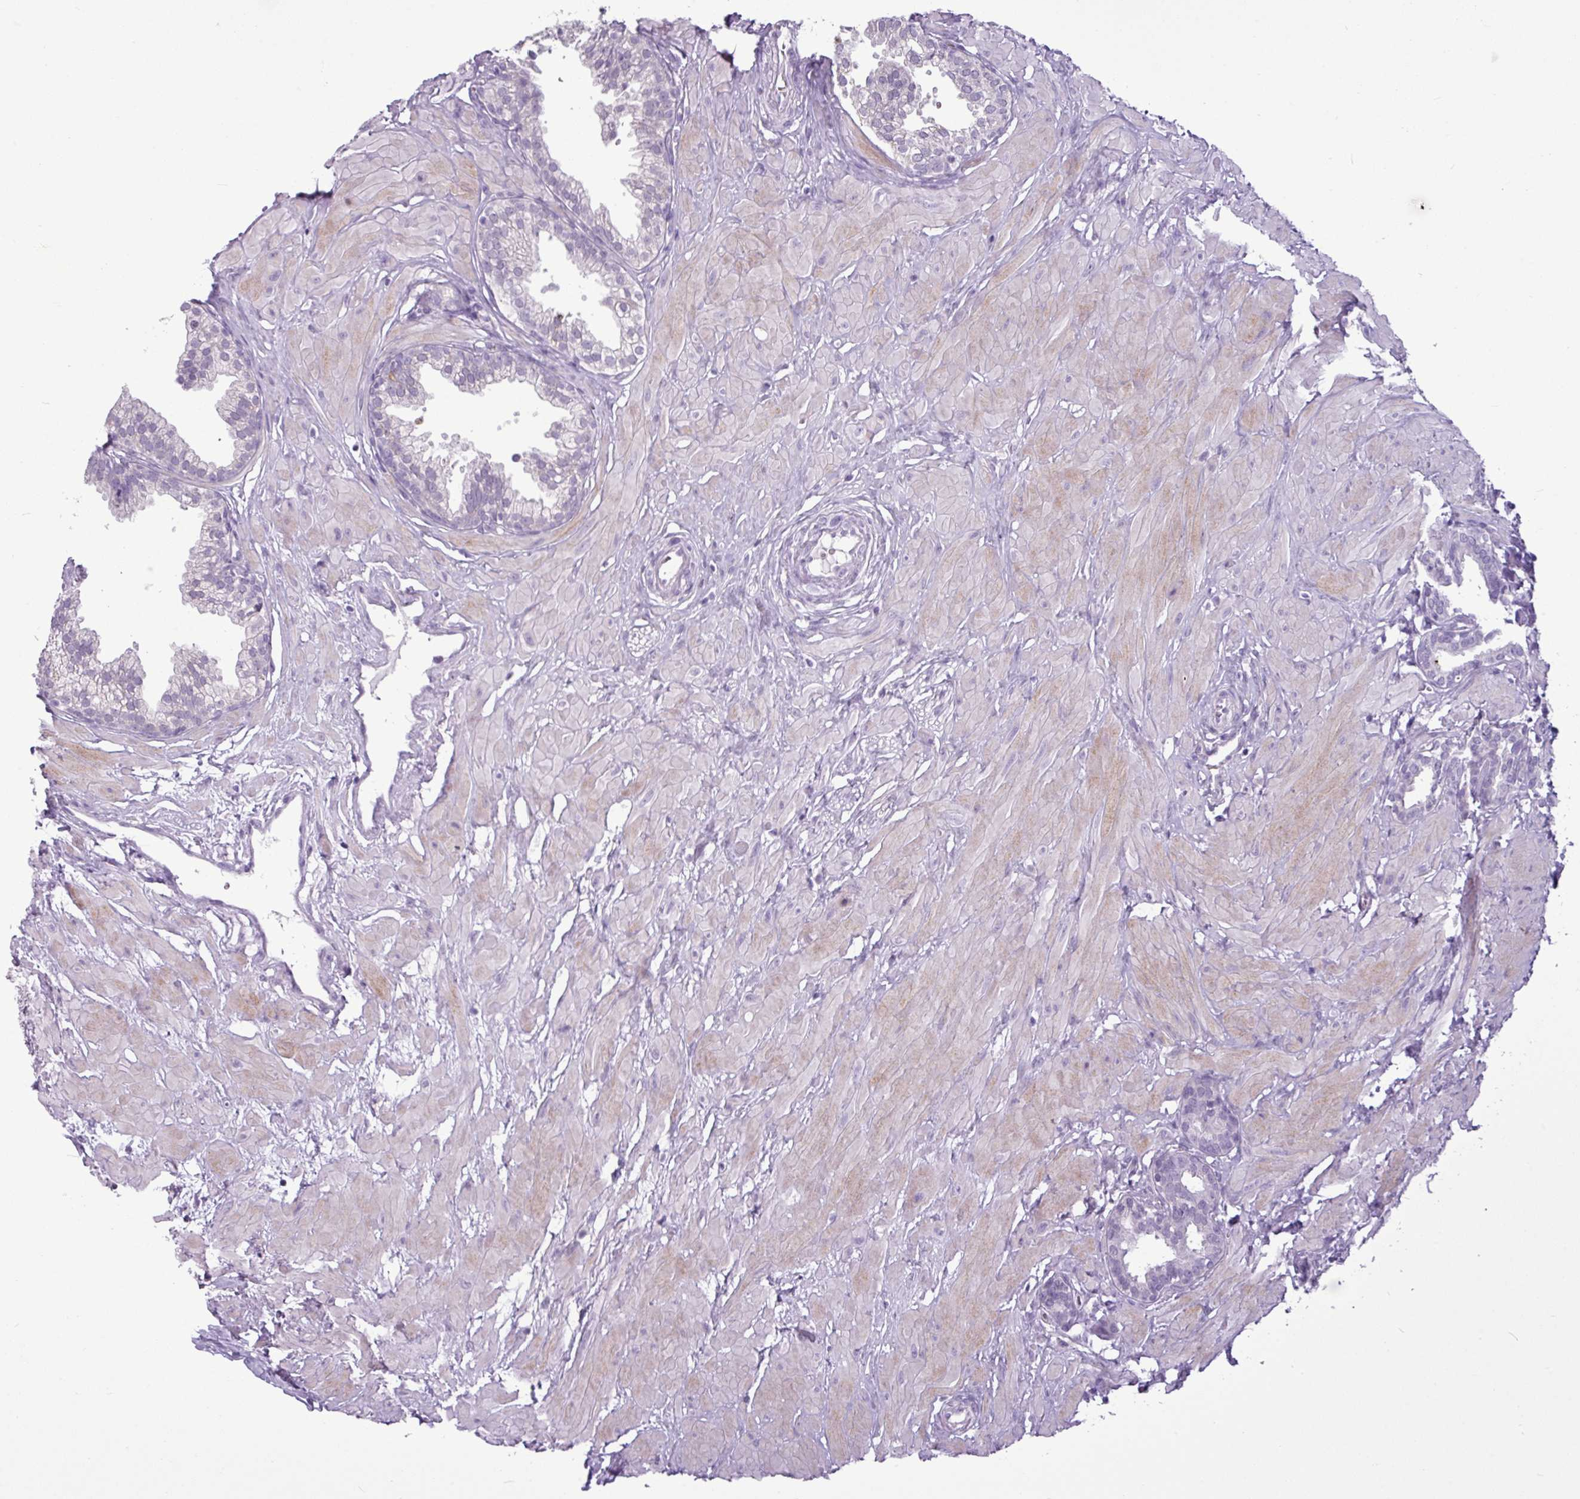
{"staining": {"intensity": "negative", "quantity": "none", "location": "none"}, "tissue": "prostate", "cell_type": "Glandular cells", "image_type": "normal", "snomed": [{"axis": "morphology", "description": "Normal tissue, NOS"}, {"axis": "topography", "description": "Prostate"}, {"axis": "topography", "description": "Peripheral nerve tissue"}], "caption": "Immunohistochemistry image of normal human prostate stained for a protein (brown), which exhibits no positivity in glandular cells. Nuclei are stained in blue.", "gene": "AMY2A", "patient": {"sex": "male", "age": 55}}